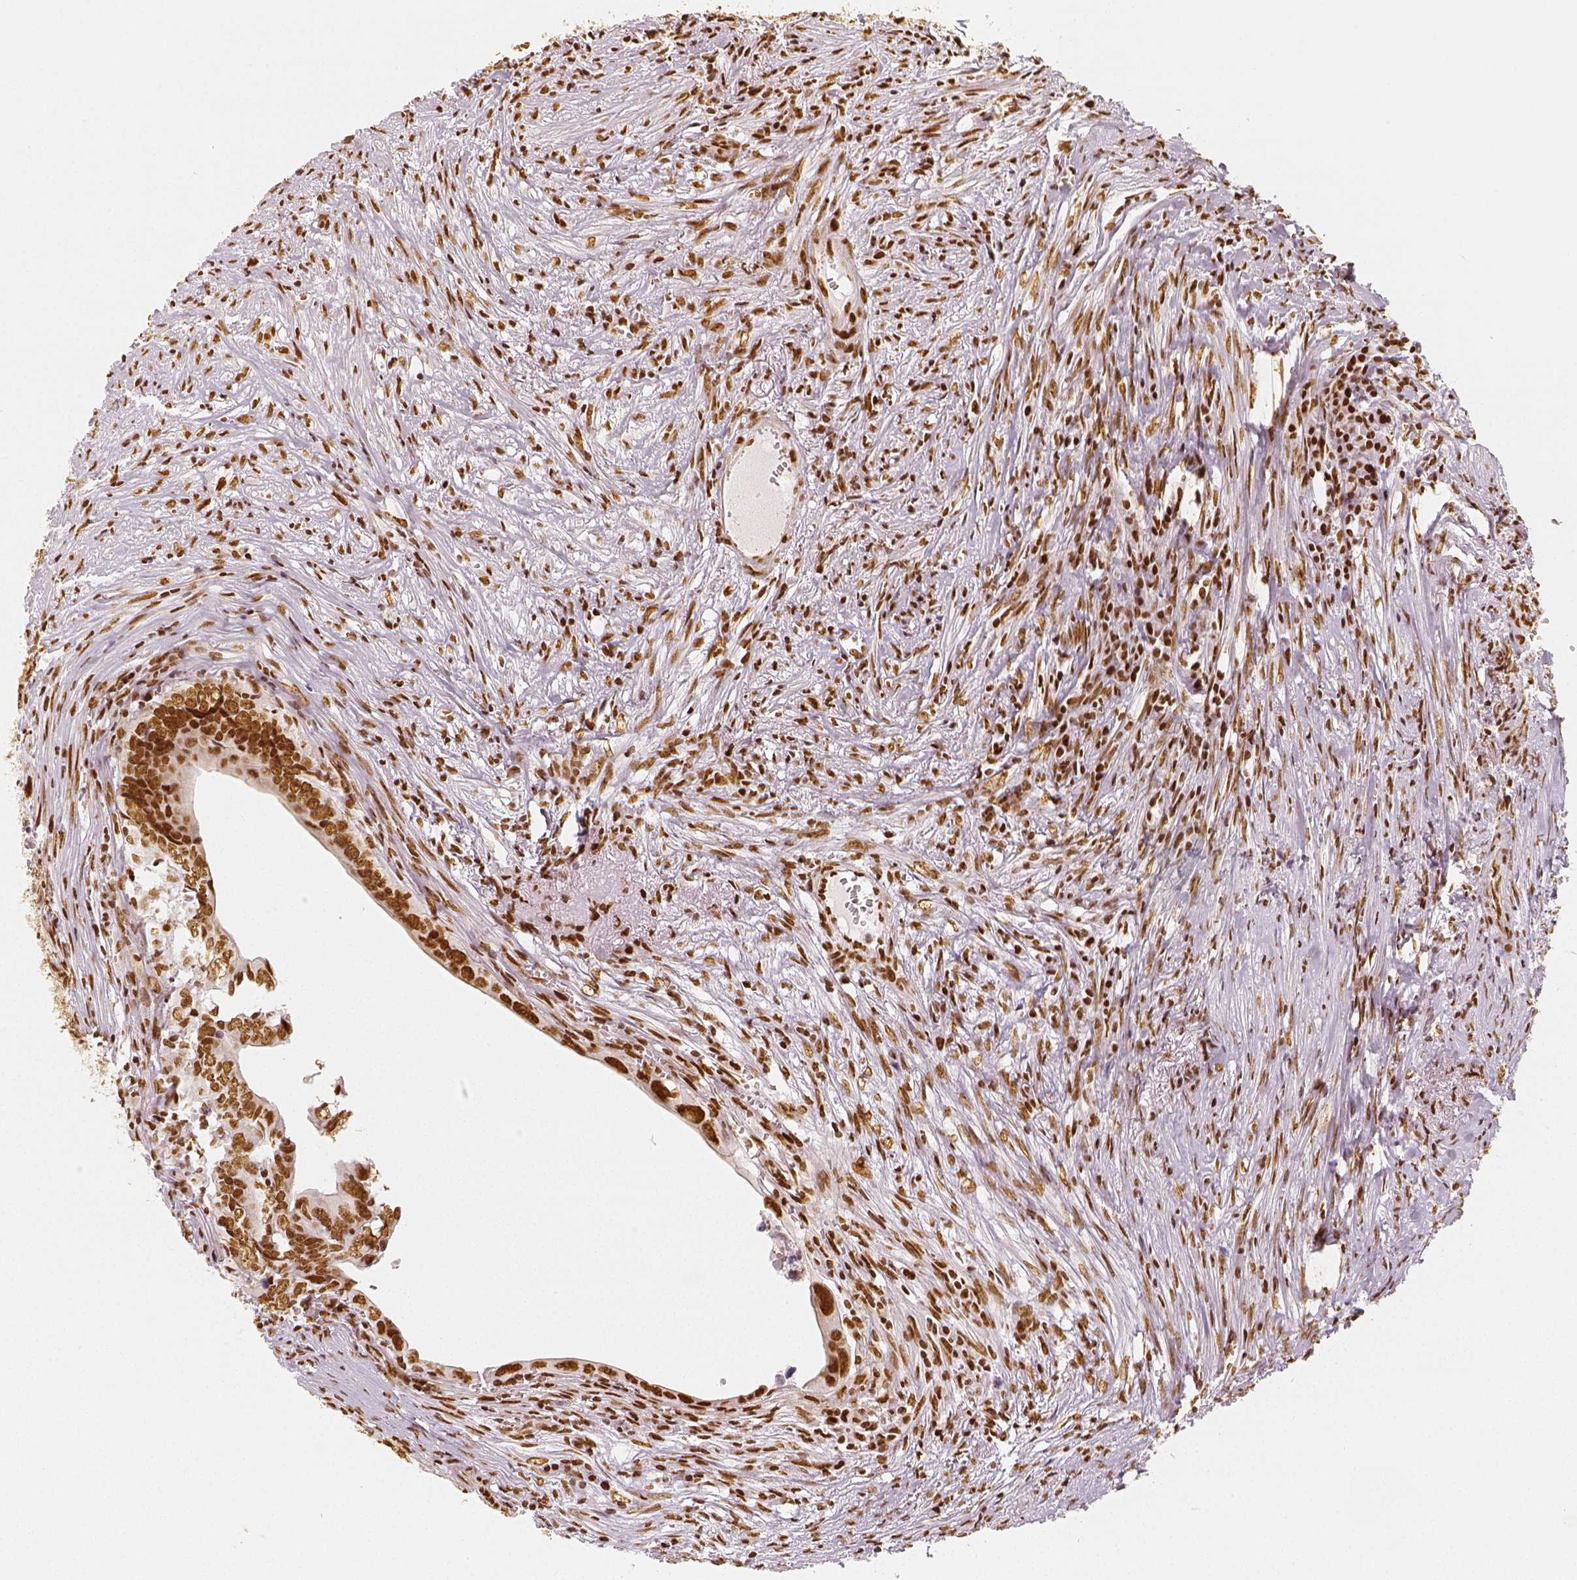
{"staining": {"intensity": "moderate", "quantity": ">75%", "location": "nuclear"}, "tissue": "colorectal cancer", "cell_type": "Tumor cells", "image_type": "cancer", "snomed": [{"axis": "morphology", "description": "Adenocarcinoma, NOS"}, {"axis": "topography", "description": "Colon"}], "caption": "Approximately >75% of tumor cells in human colorectal adenocarcinoma show moderate nuclear protein positivity as visualized by brown immunohistochemical staining.", "gene": "KDM5B", "patient": {"sex": "female", "age": 82}}